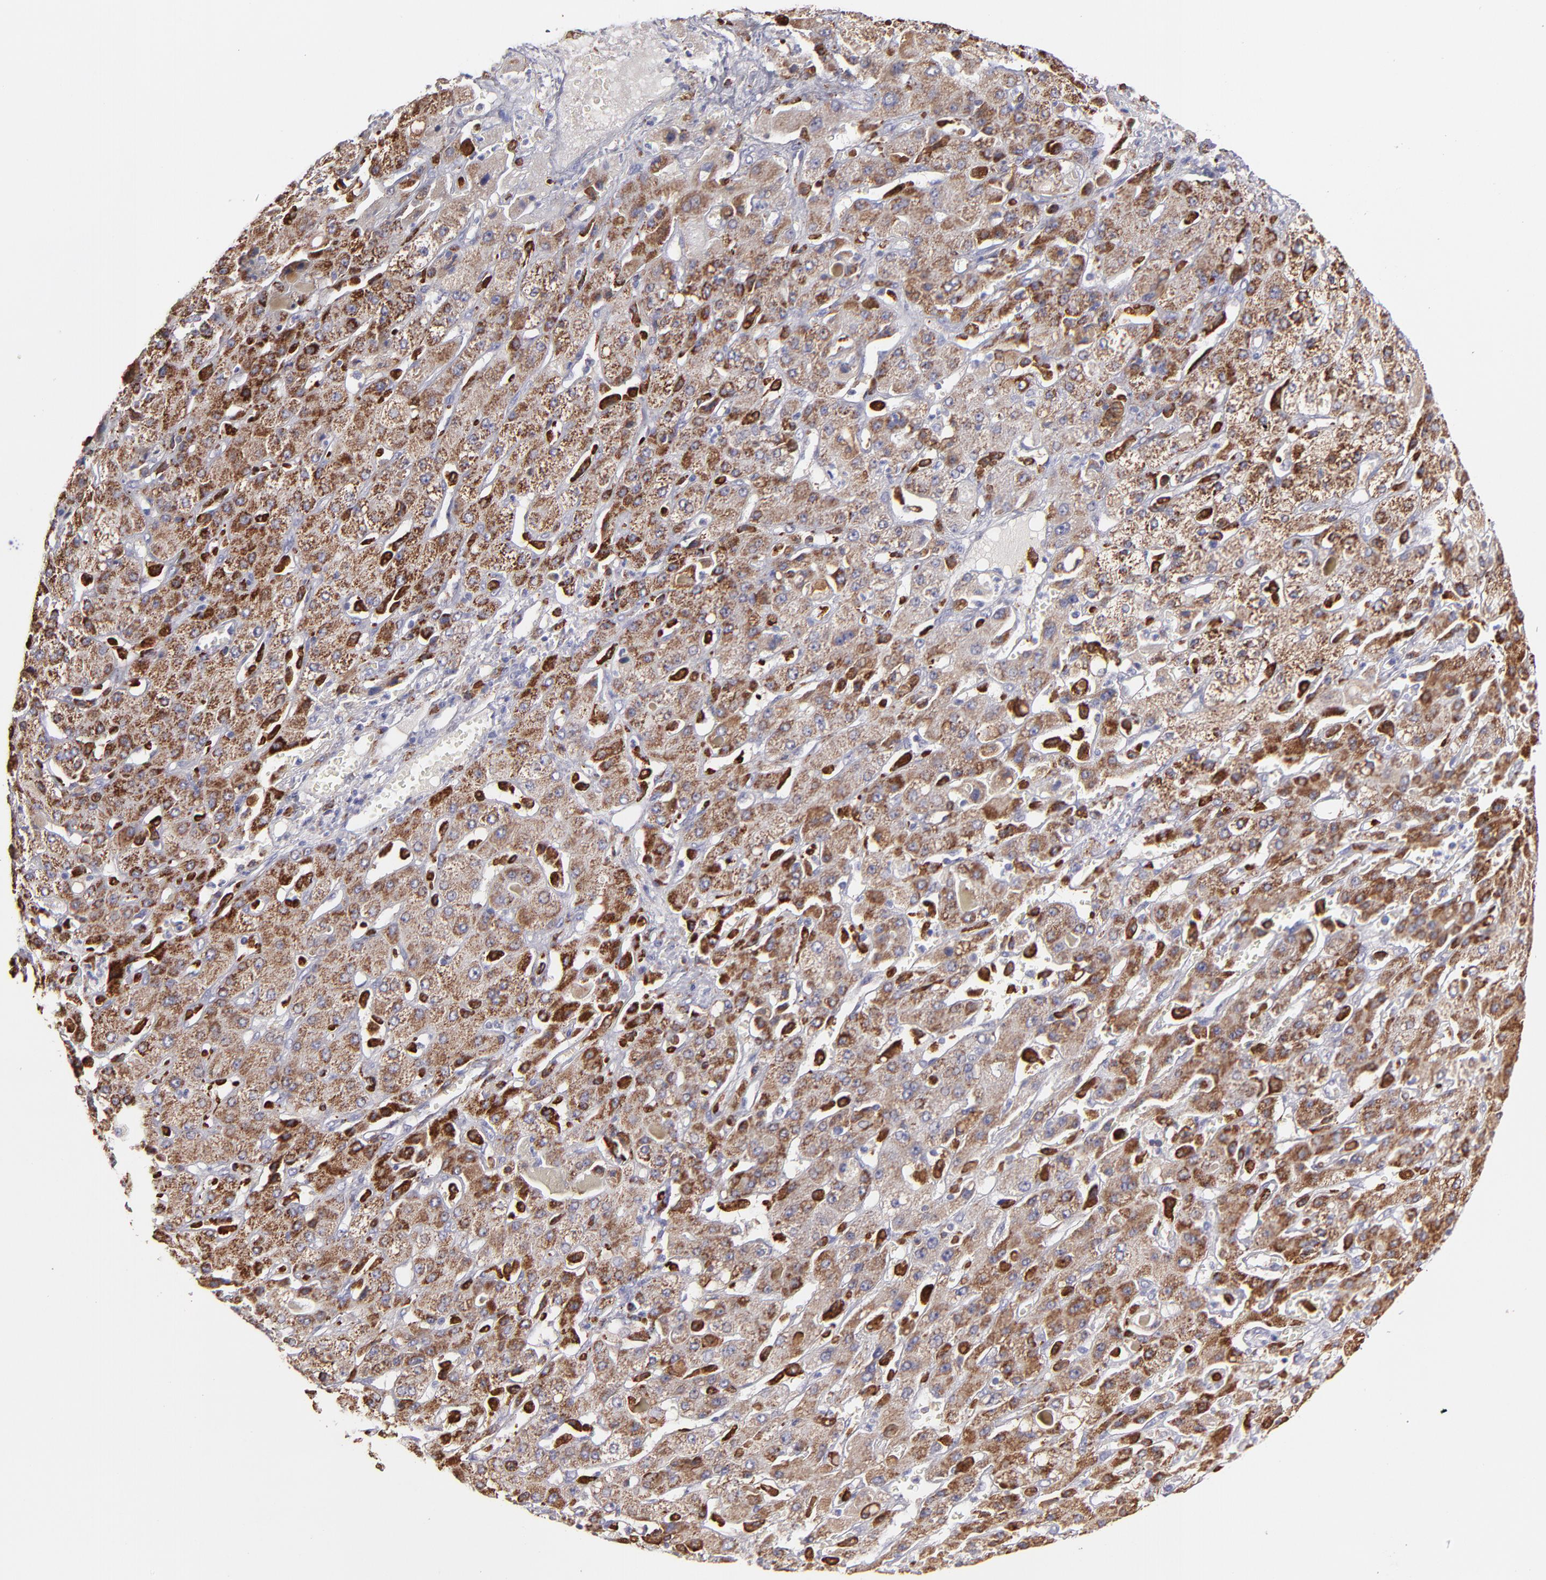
{"staining": {"intensity": "strong", "quantity": ">75%", "location": "cytoplasmic/membranous"}, "tissue": "liver cancer", "cell_type": "Tumor cells", "image_type": "cancer", "snomed": [{"axis": "morphology", "description": "Cholangiocarcinoma"}, {"axis": "topography", "description": "Liver"}], "caption": "This micrograph demonstrates immunohistochemistry staining of human liver cancer (cholangiocarcinoma), with high strong cytoplasmic/membranous expression in about >75% of tumor cells.", "gene": "GLDC", "patient": {"sex": "female", "age": 52}}